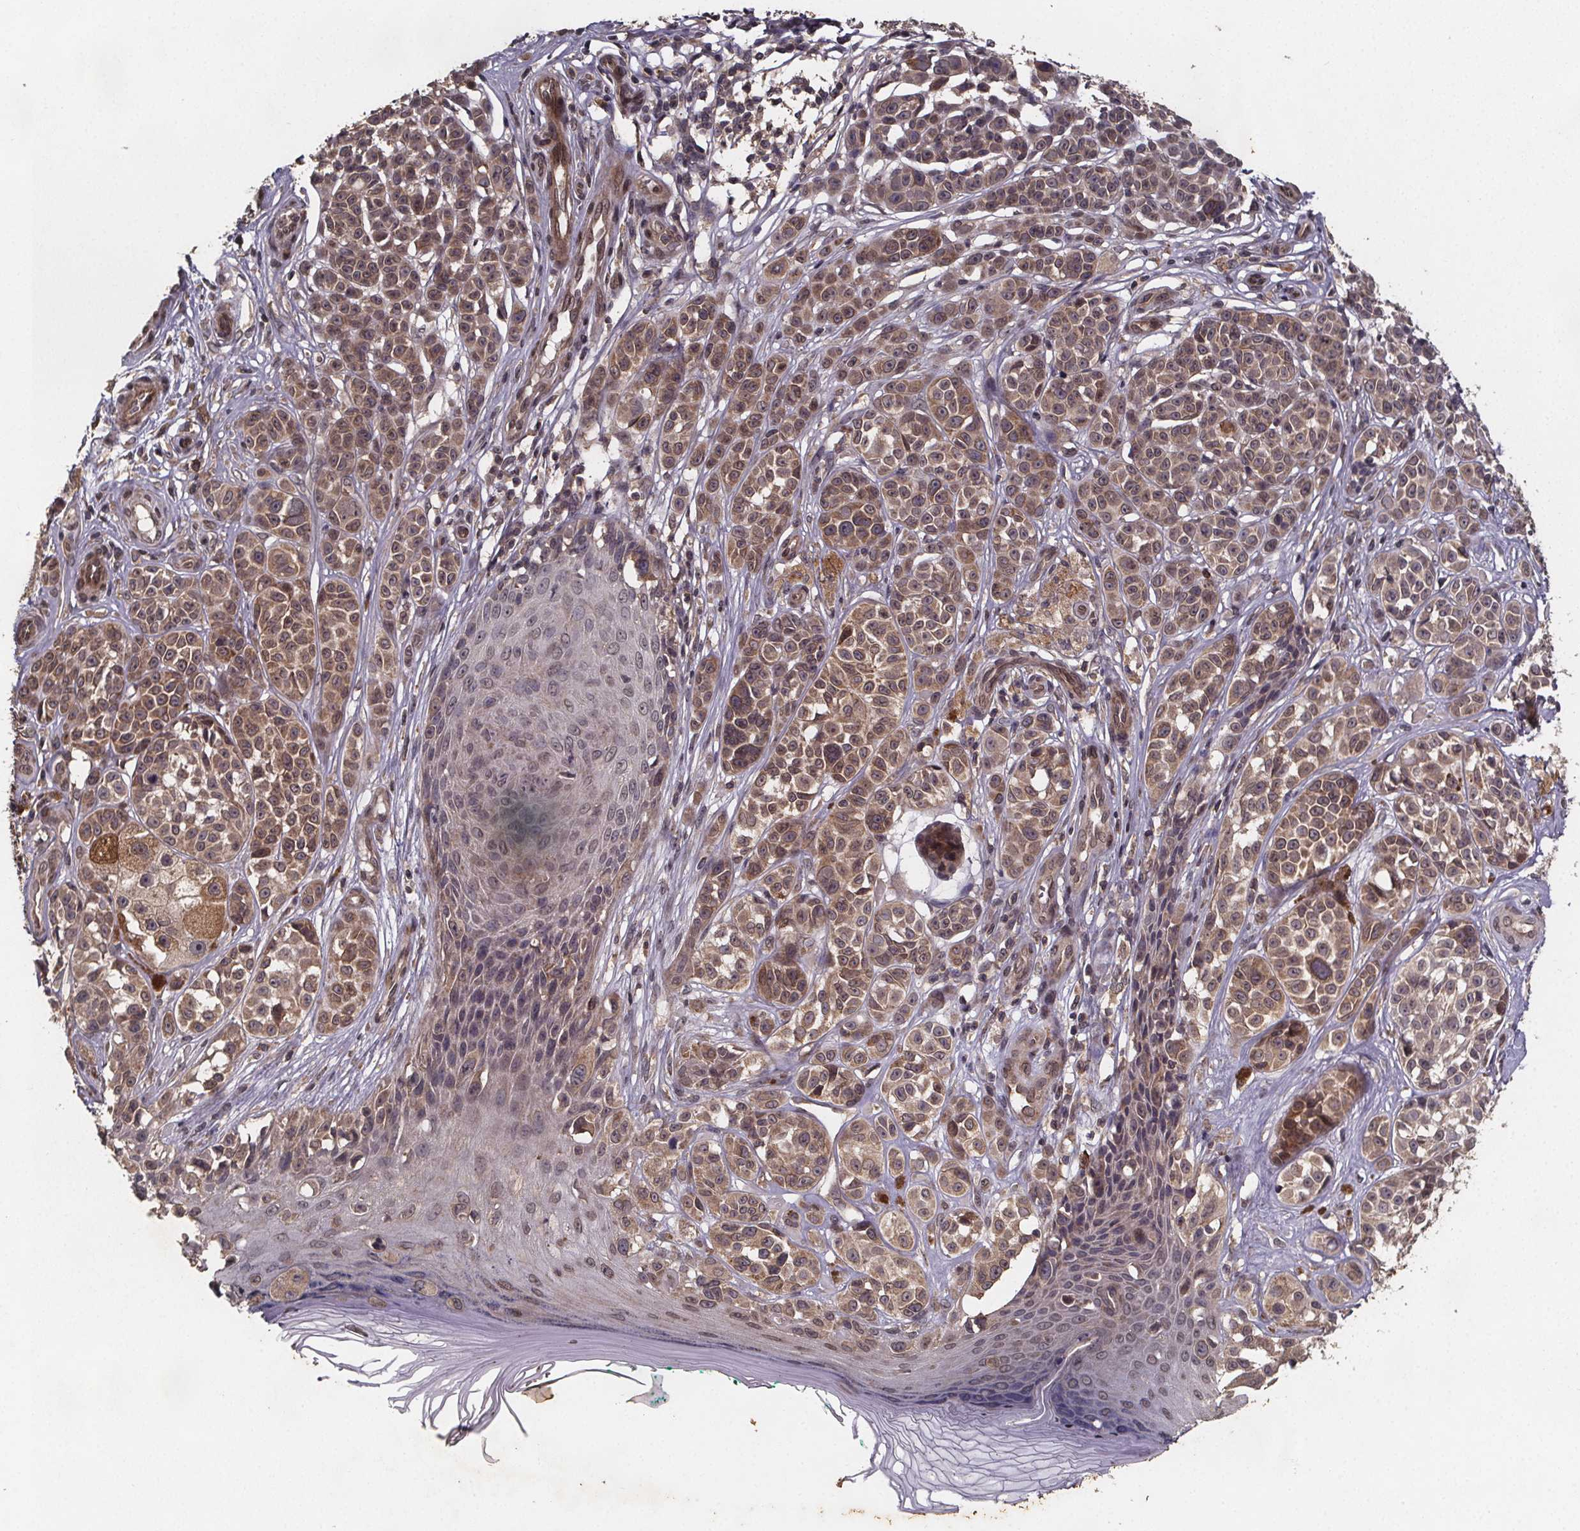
{"staining": {"intensity": "moderate", "quantity": ">75%", "location": "cytoplasmic/membranous,nuclear"}, "tissue": "melanoma", "cell_type": "Tumor cells", "image_type": "cancer", "snomed": [{"axis": "morphology", "description": "Malignant melanoma, NOS"}, {"axis": "topography", "description": "Skin"}], "caption": "About >75% of tumor cells in malignant melanoma reveal moderate cytoplasmic/membranous and nuclear protein staining as visualized by brown immunohistochemical staining.", "gene": "PIERCE2", "patient": {"sex": "female", "age": 90}}